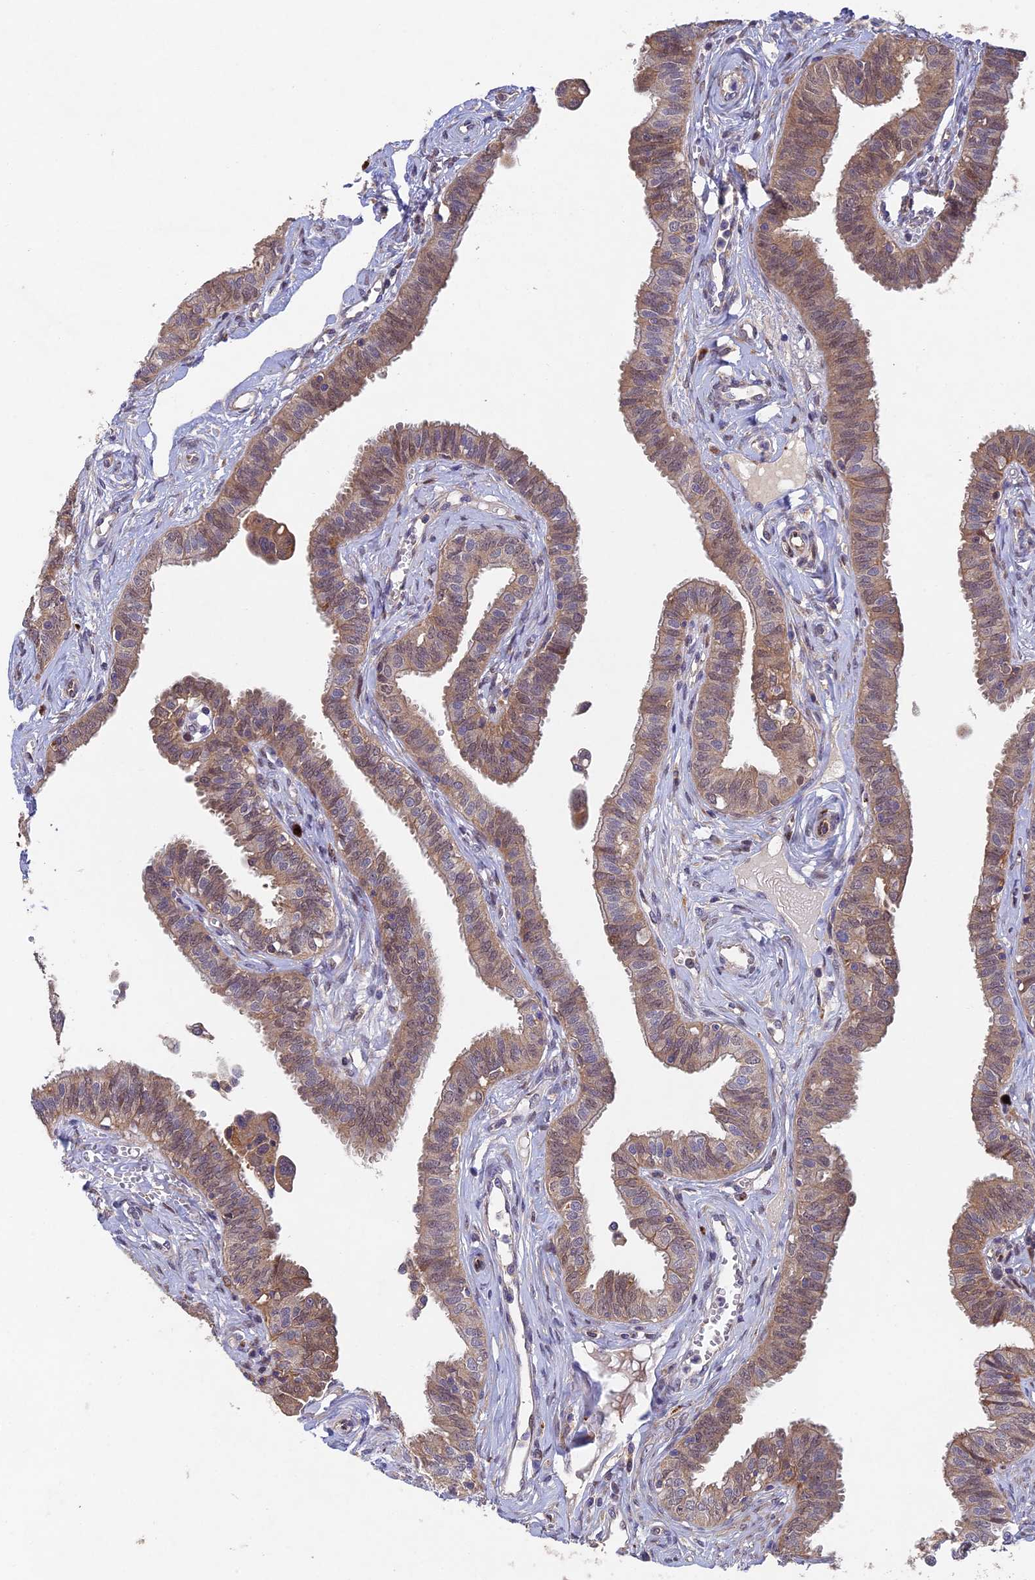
{"staining": {"intensity": "moderate", "quantity": "25%-75%", "location": "cytoplasmic/membranous,nuclear"}, "tissue": "fallopian tube", "cell_type": "Glandular cells", "image_type": "normal", "snomed": [{"axis": "morphology", "description": "Normal tissue, NOS"}, {"axis": "morphology", "description": "Carcinoma, NOS"}, {"axis": "topography", "description": "Fallopian tube"}, {"axis": "topography", "description": "Ovary"}], "caption": "The micrograph exhibits staining of normal fallopian tube, revealing moderate cytoplasmic/membranous,nuclear protein positivity (brown color) within glandular cells.", "gene": "NSMCE1", "patient": {"sex": "female", "age": 59}}